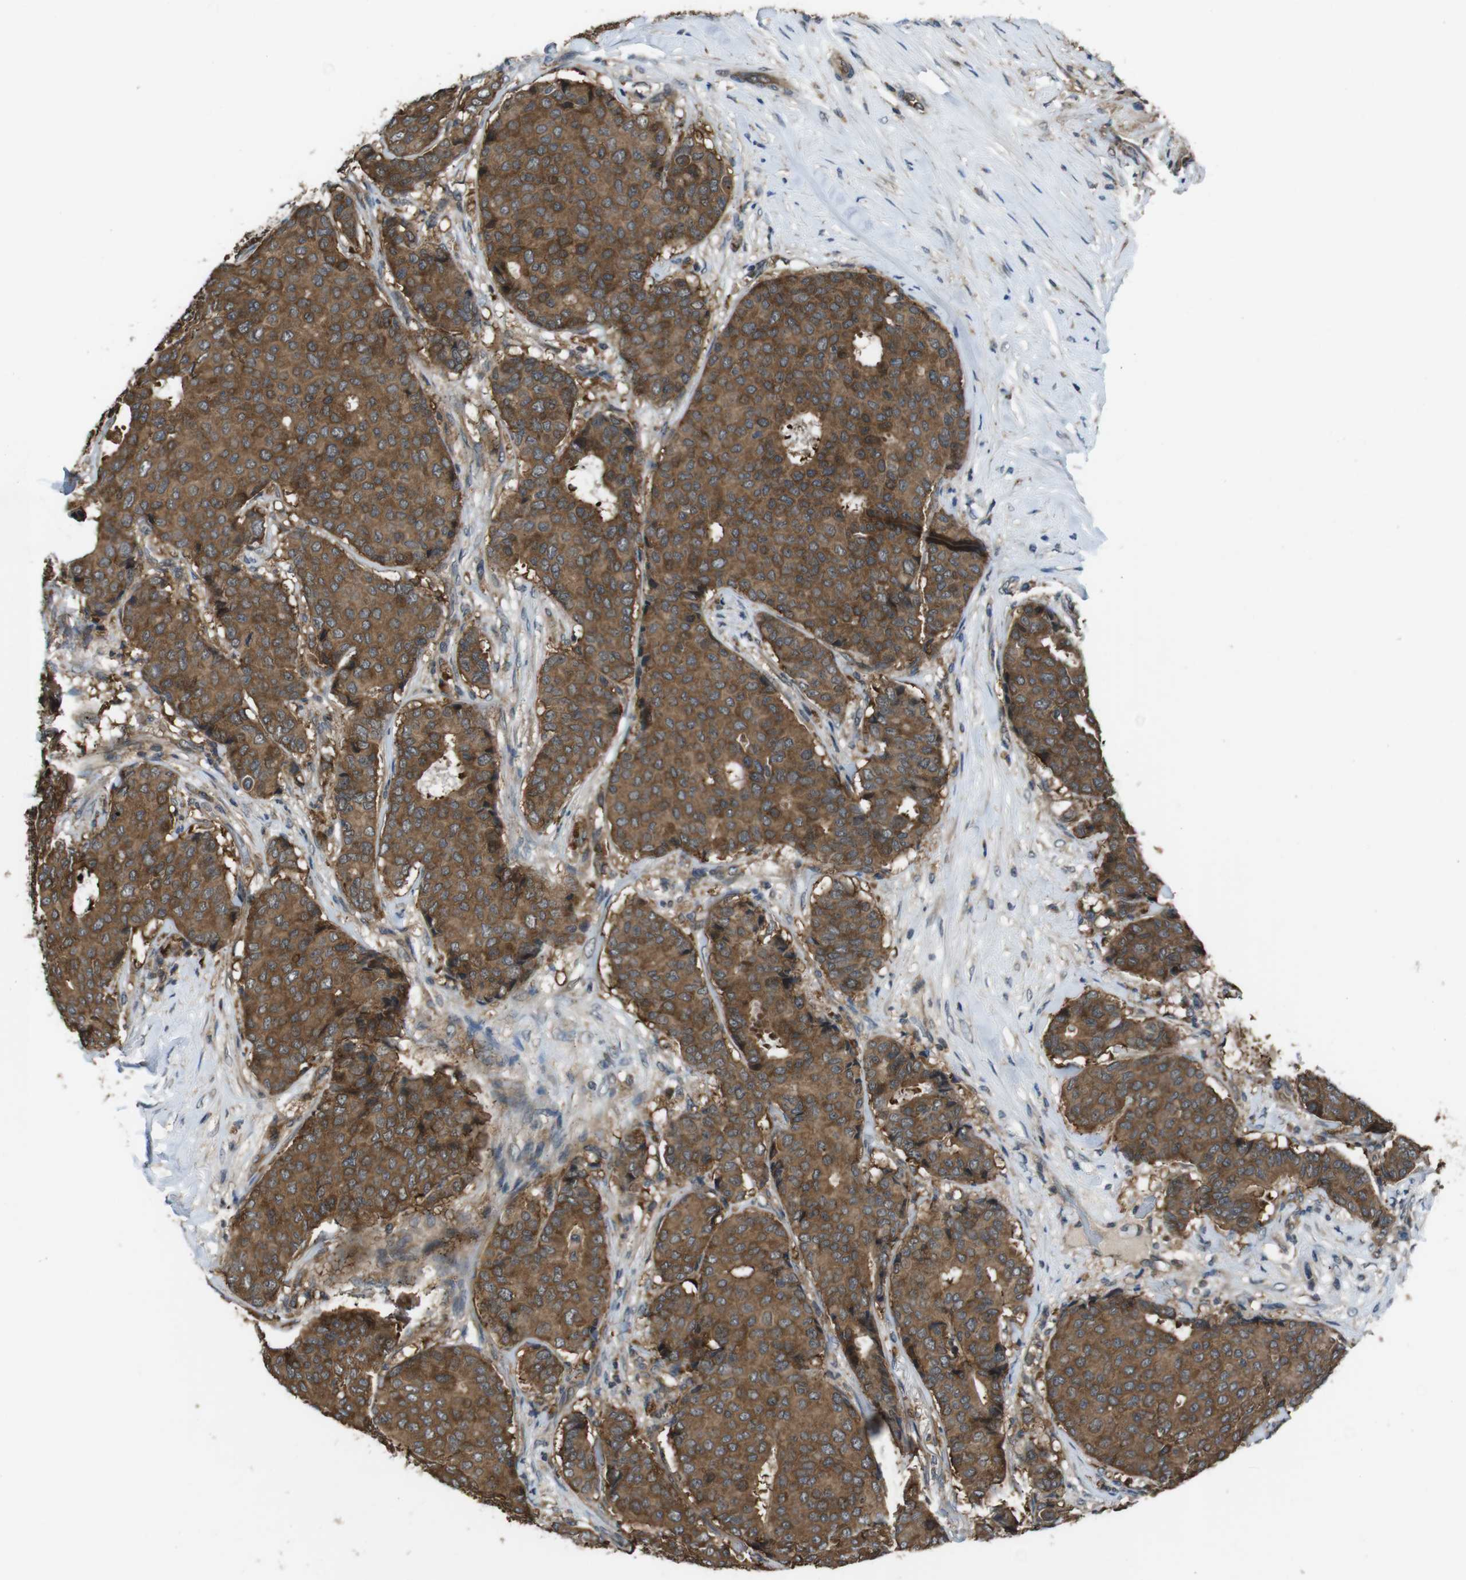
{"staining": {"intensity": "moderate", "quantity": ">75%", "location": "cytoplasmic/membranous"}, "tissue": "breast cancer", "cell_type": "Tumor cells", "image_type": "cancer", "snomed": [{"axis": "morphology", "description": "Duct carcinoma"}, {"axis": "topography", "description": "Breast"}], "caption": "Immunohistochemistry (IHC) (DAB (3,3'-diaminobenzidine)) staining of human breast intraductal carcinoma exhibits moderate cytoplasmic/membranous protein expression in about >75% of tumor cells. The protein is stained brown, and the nuclei are stained in blue (DAB (3,3'-diaminobenzidine) IHC with brightfield microscopy, high magnification).", "gene": "SLC22A23", "patient": {"sex": "female", "age": 75}}